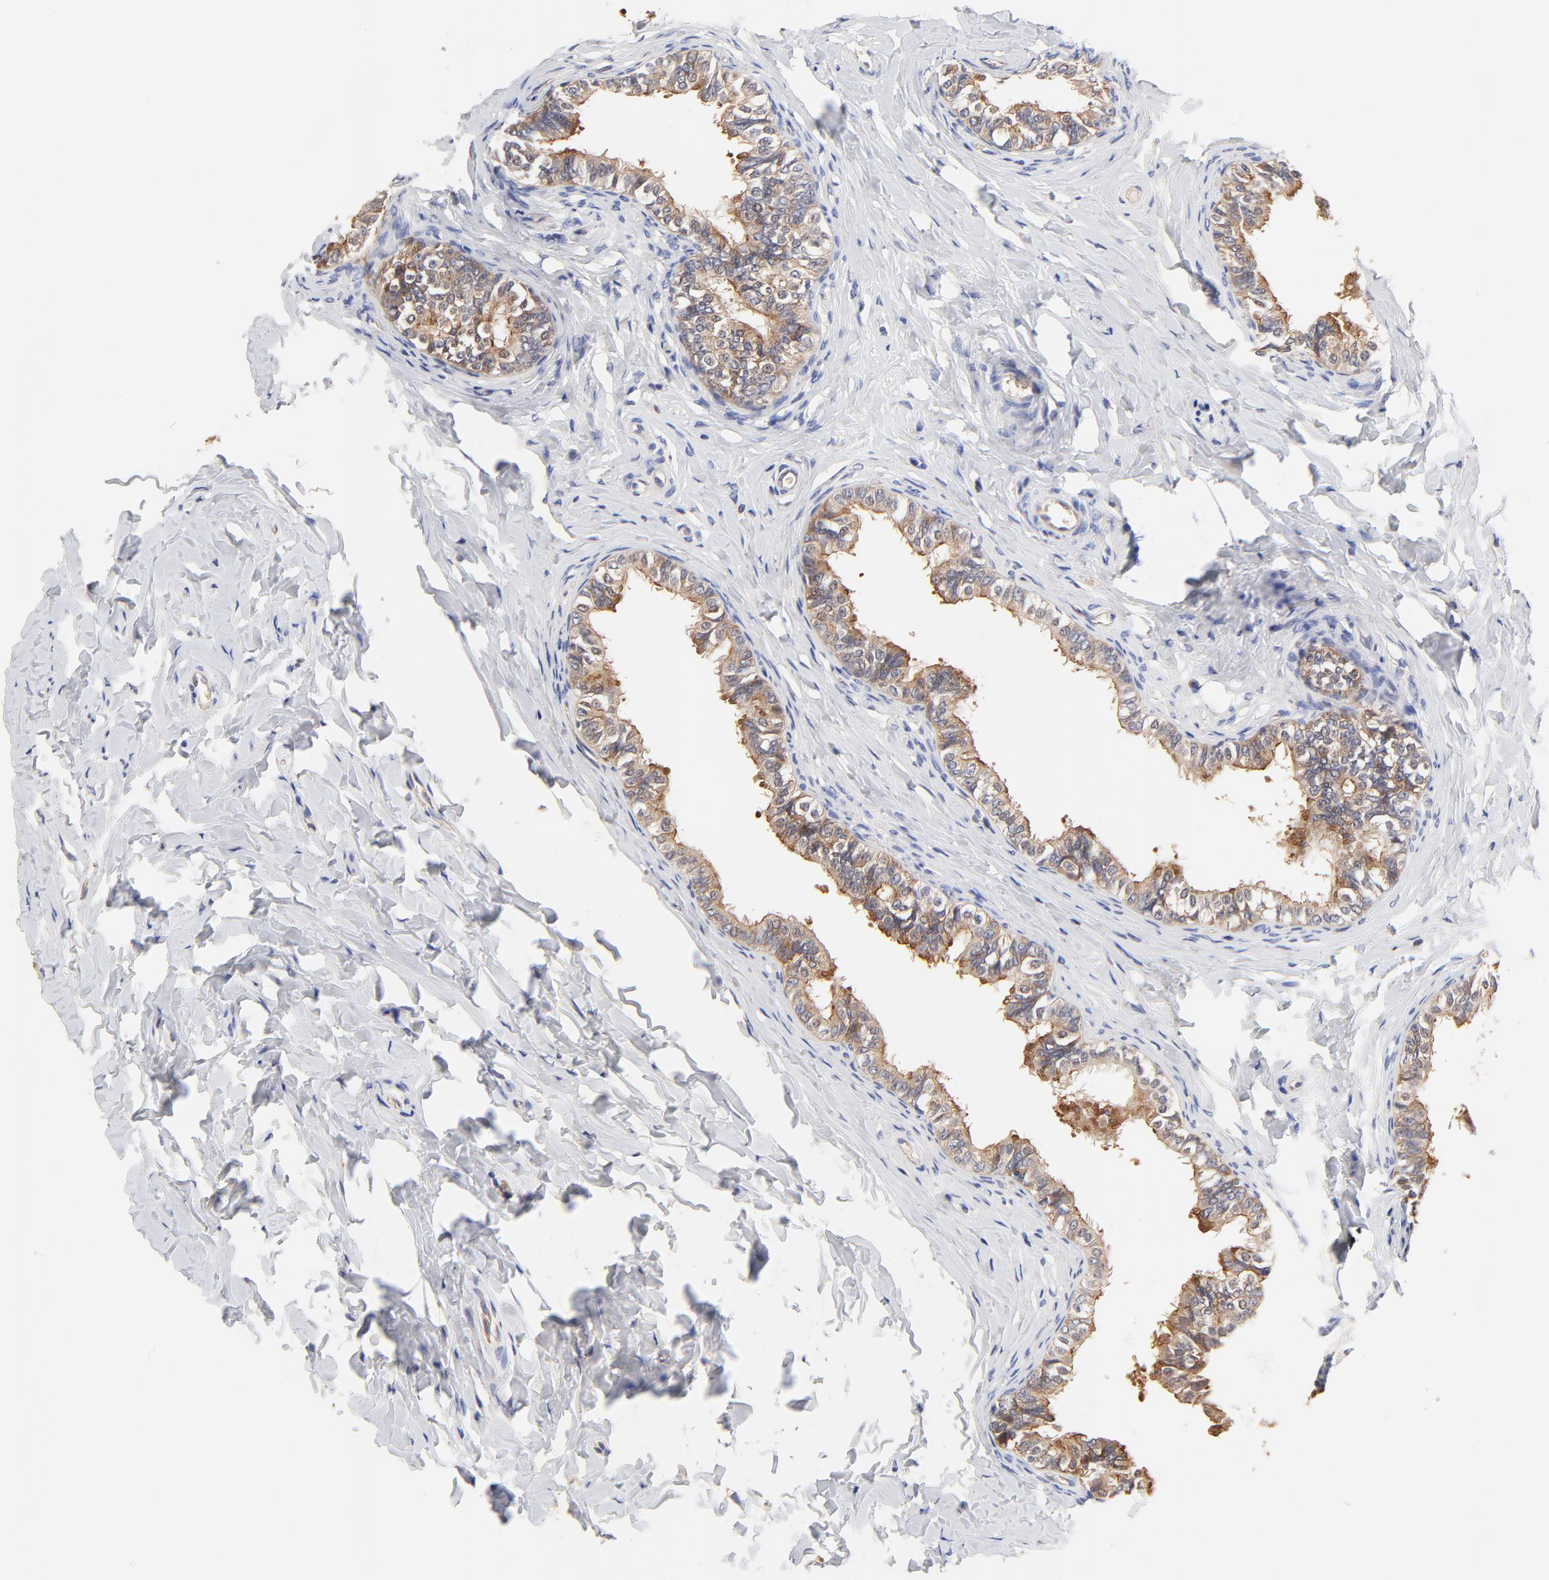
{"staining": {"intensity": "strong", "quantity": ">75%", "location": "cytoplasmic/membranous"}, "tissue": "epididymis", "cell_type": "Glandular cells", "image_type": "normal", "snomed": [{"axis": "morphology", "description": "Normal tissue, NOS"}, {"axis": "topography", "description": "Soft tissue"}, {"axis": "topography", "description": "Epididymis"}], "caption": "Normal epididymis demonstrates strong cytoplasmic/membranous expression in about >75% of glandular cells The protein is shown in brown color, while the nuclei are stained blue..", "gene": "FBXL2", "patient": {"sex": "male", "age": 26}}